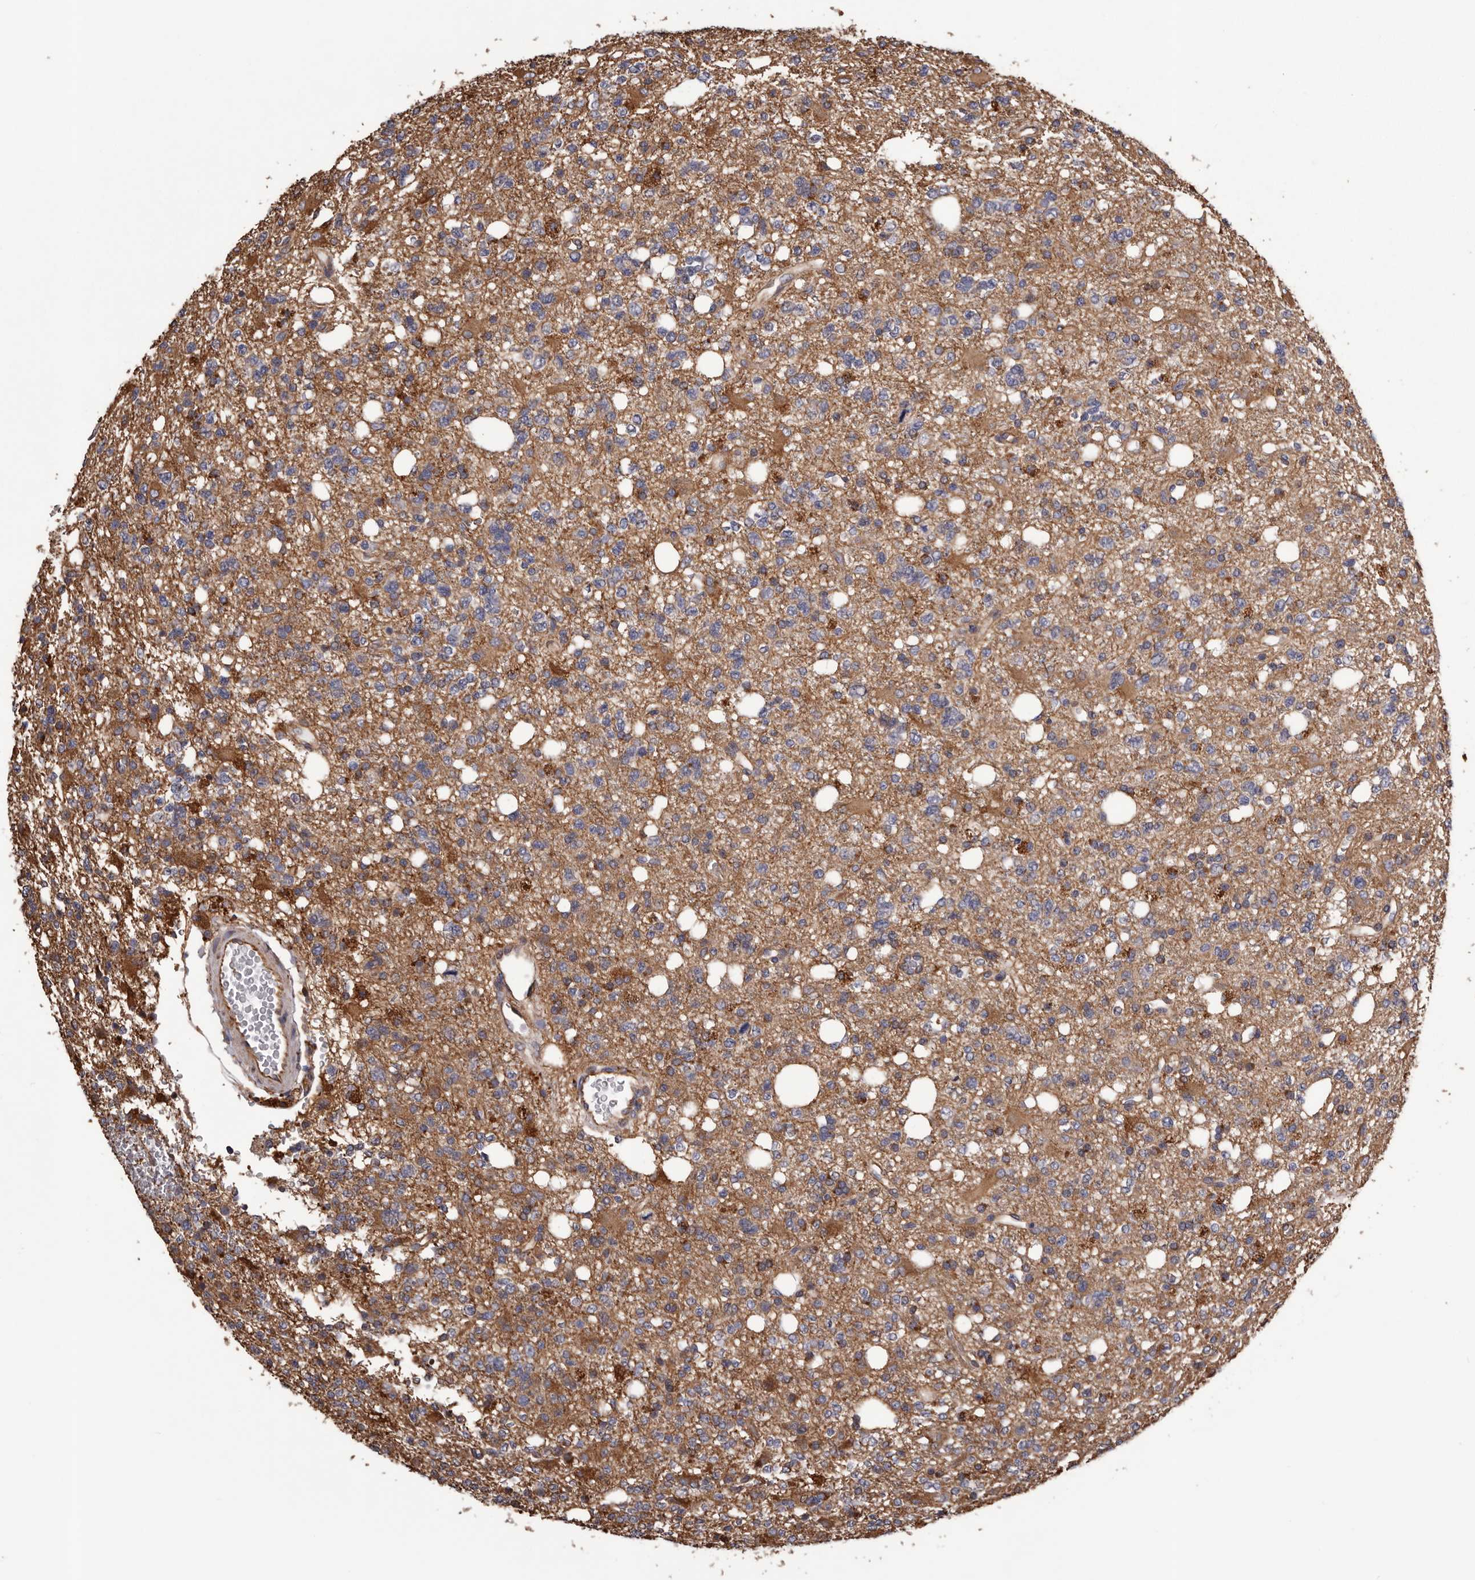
{"staining": {"intensity": "negative", "quantity": "none", "location": "none"}, "tissue": "glioma", "cell_type": "Tumor cells", "image_type": "cancer", "snomed": [{"axis": "morphology", "description": "Glioma, malignant, High grade"}, {"axis": "topography", "description": "Brain"}], "caption": "An image of human malignant high-grade glioma is negative for staining in tumor cells. (Brightfield microscopy of DAB (3,3'-diaminobenzidine) immunohistochemistry at high magnification).", "gene": "CEP104", "patient": {"sex": "female", "age": 62}}